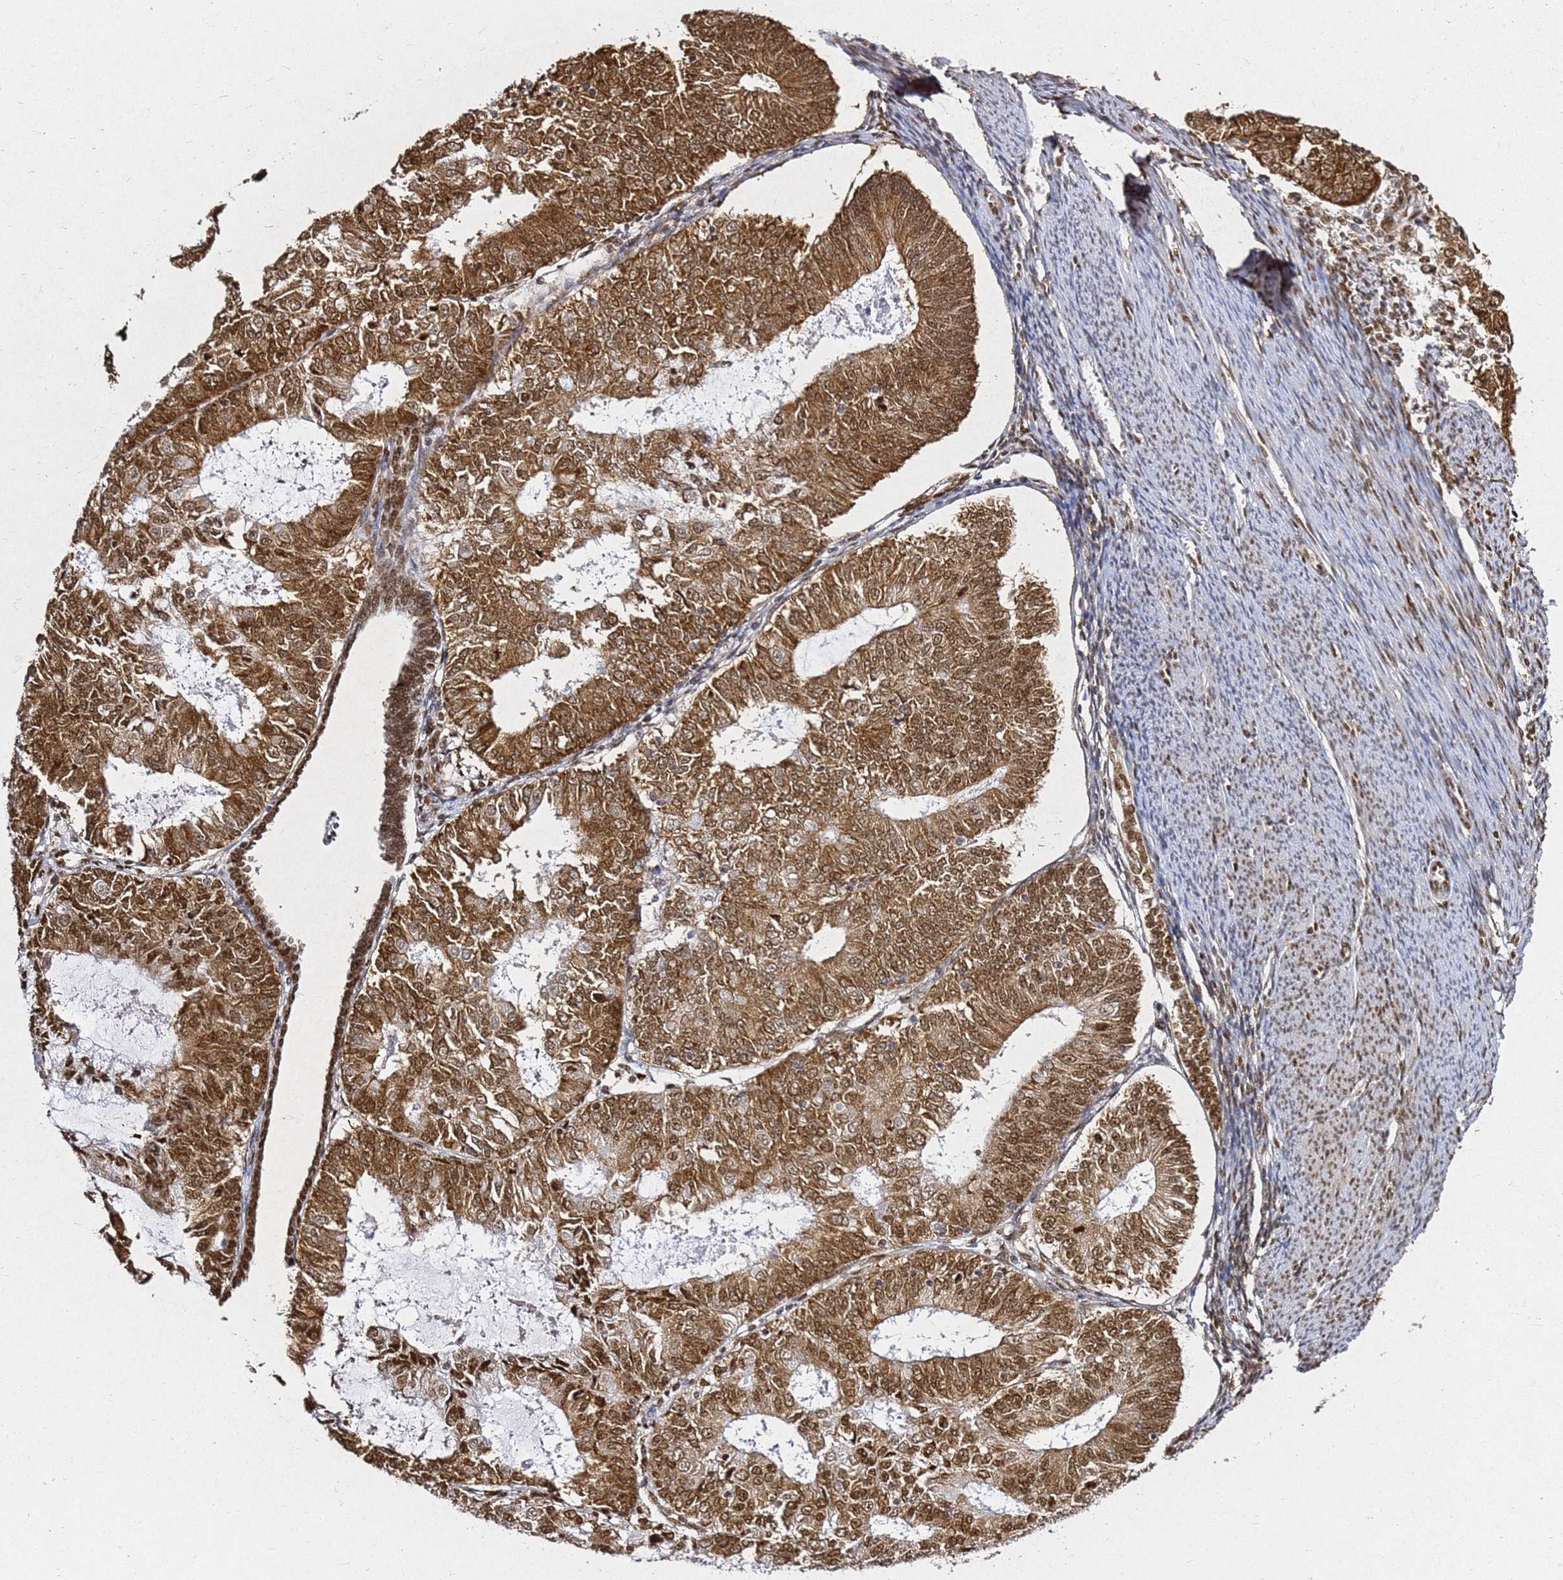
{"staining": {"intensity": "moderate", "quantity": ">75%", "location": "cytoplasmic/membranous,nuclear"}, "tissue": "endometrial cancer", "cell_type": "Tumor cells", "image_type": "cancer", "snomed": [{"axis": "morphology", "description": "Adenocarcinoma, NOS"}, {"axis": "topography", "description": "Endometrium"}], "caption": "This photomicrograph reveals endometrial adenocarcinoma stained with IHC to label a protein in brown. The cytoplasmic/membranous and nuclear of tumor cells show moderate positivity for the protein. Nuclei are counter-stained blue.", "gene": "APEX1", "patient": {"sex": "female", "age": 57}}